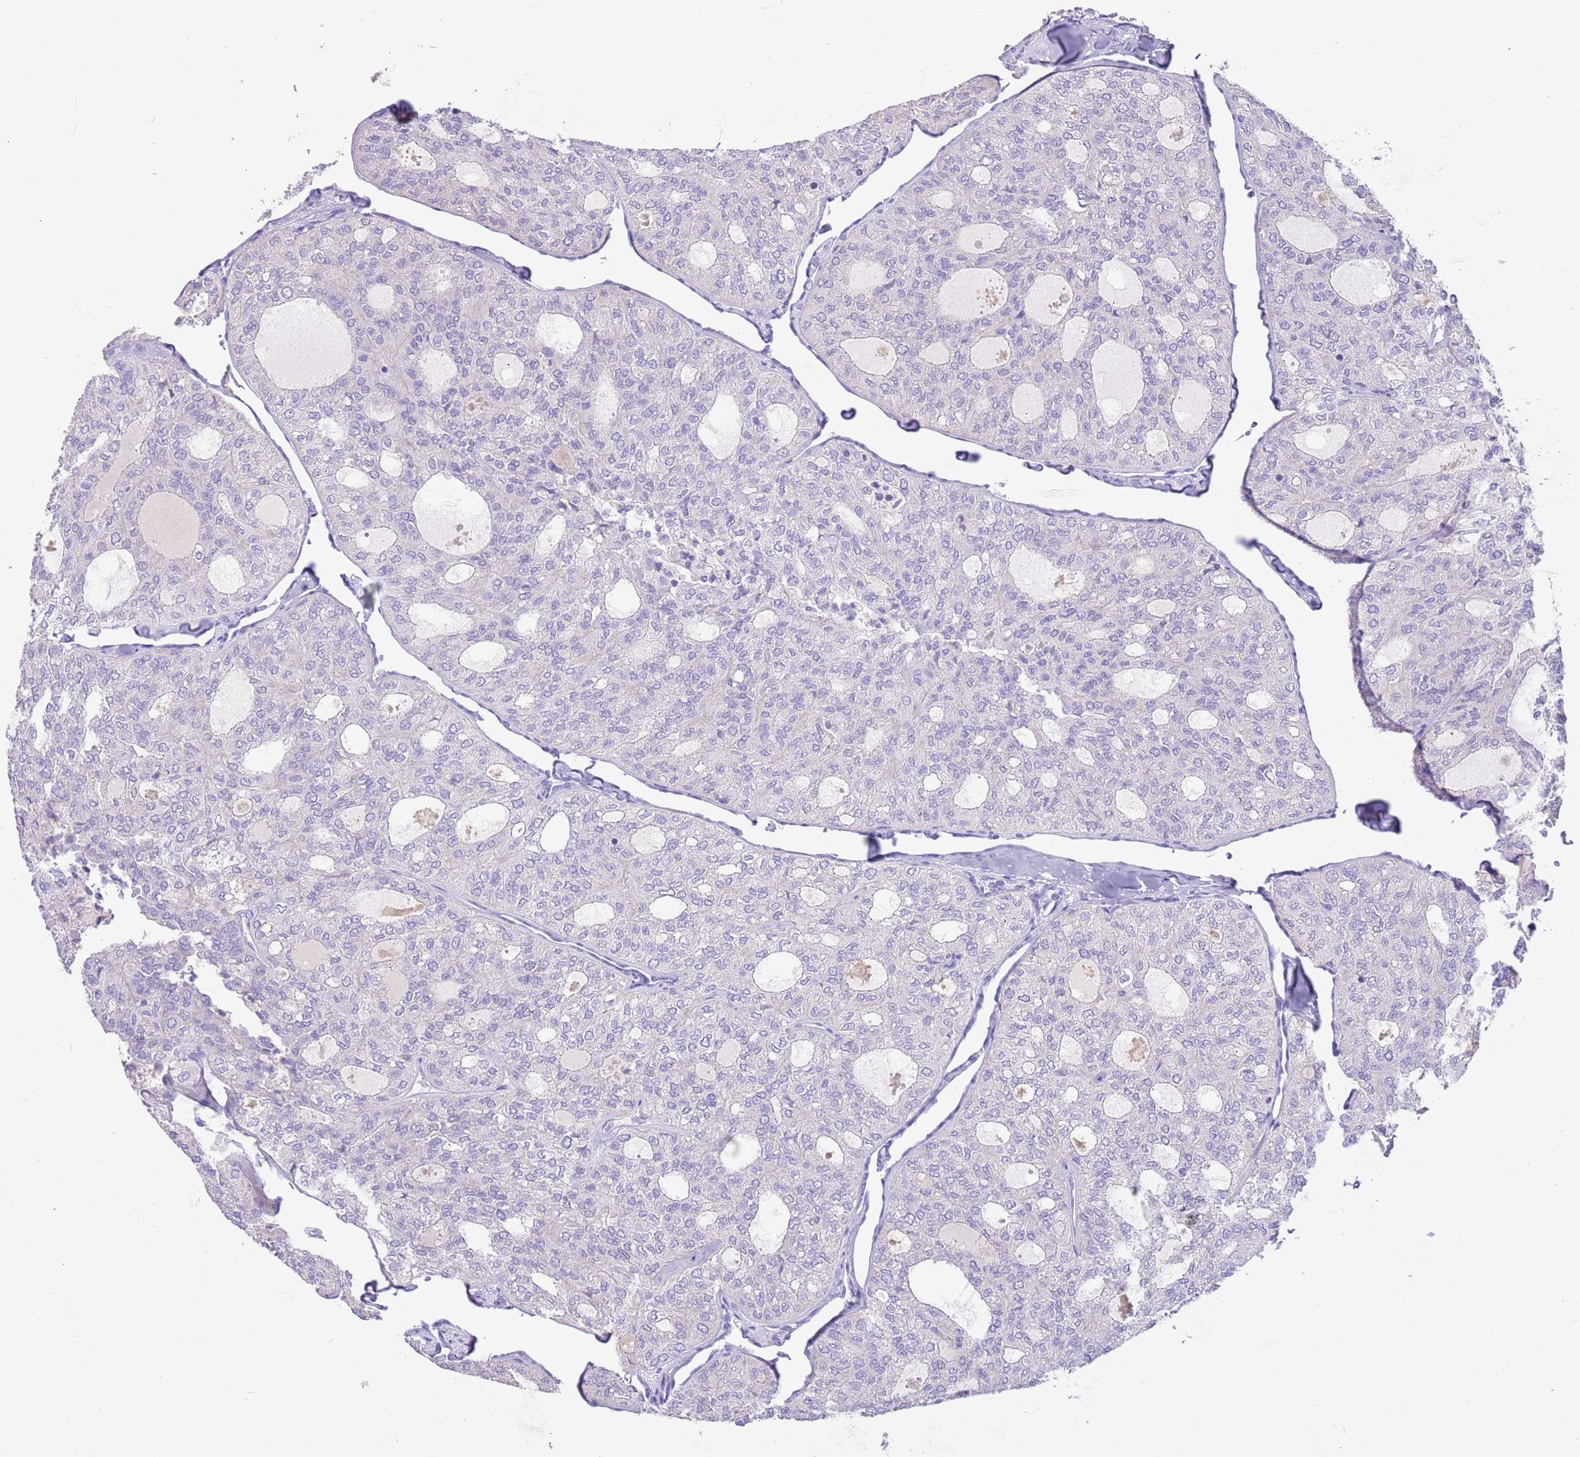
{"staining": {"intensity": "negative", "quantity": "none", "location": "none"}, "tissue": "thyroid cancer", "cell_type": "Tumor cells", "image_type": "cancer", "snomed": [{"axis": "morphology", "description": "Follicular adenoma carcinoma, NOS"}, {"axis": "topography", "description": "Thyroid gland"}], "caption": "Tumor cells are negative for brown protein staining in follicular adenoma carcinoma (thyroid).", "gene": "R3HDM4", "patient": {"sex": "male", "age": 75}}